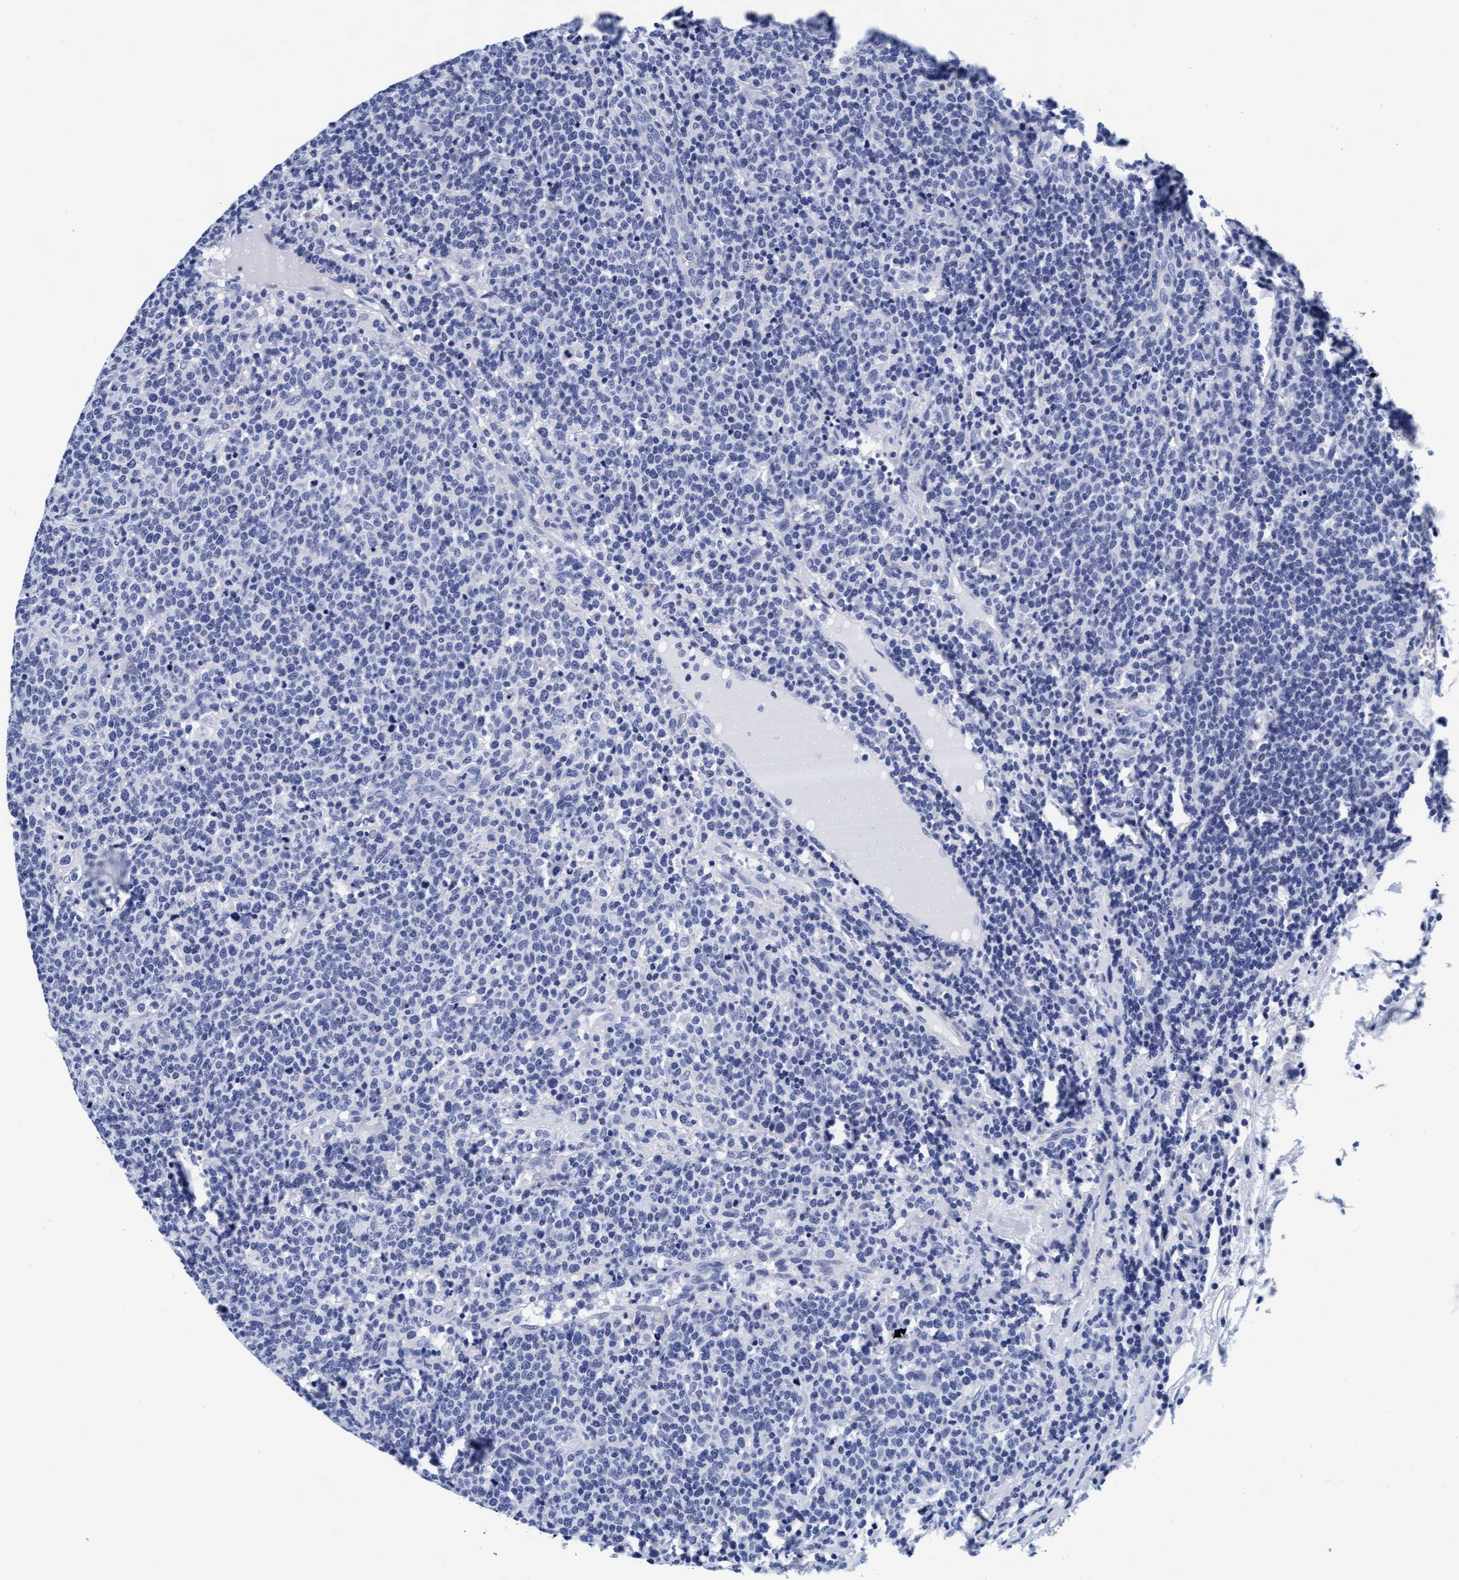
{"staining": {"intensity": "negative", "quantity": "none", "location": "none"}, "tissue": "lymphoma", "cell_type": "Tumor cells", "image_type": "cancer", "snomed": [{"axis": "morphology", "description": "Malignant lymphoma, non-Hodgkin's type, High grade"}, {"axis": "topography", "description": "Lymph node"}], "caption": "IHC micrograph of neoplastic tissue: lymphoma stained with DAB reveals no significant protein staining in tumor cells.", "gene": "ARSG", "patient": {"sex": "male", "age": 61}}